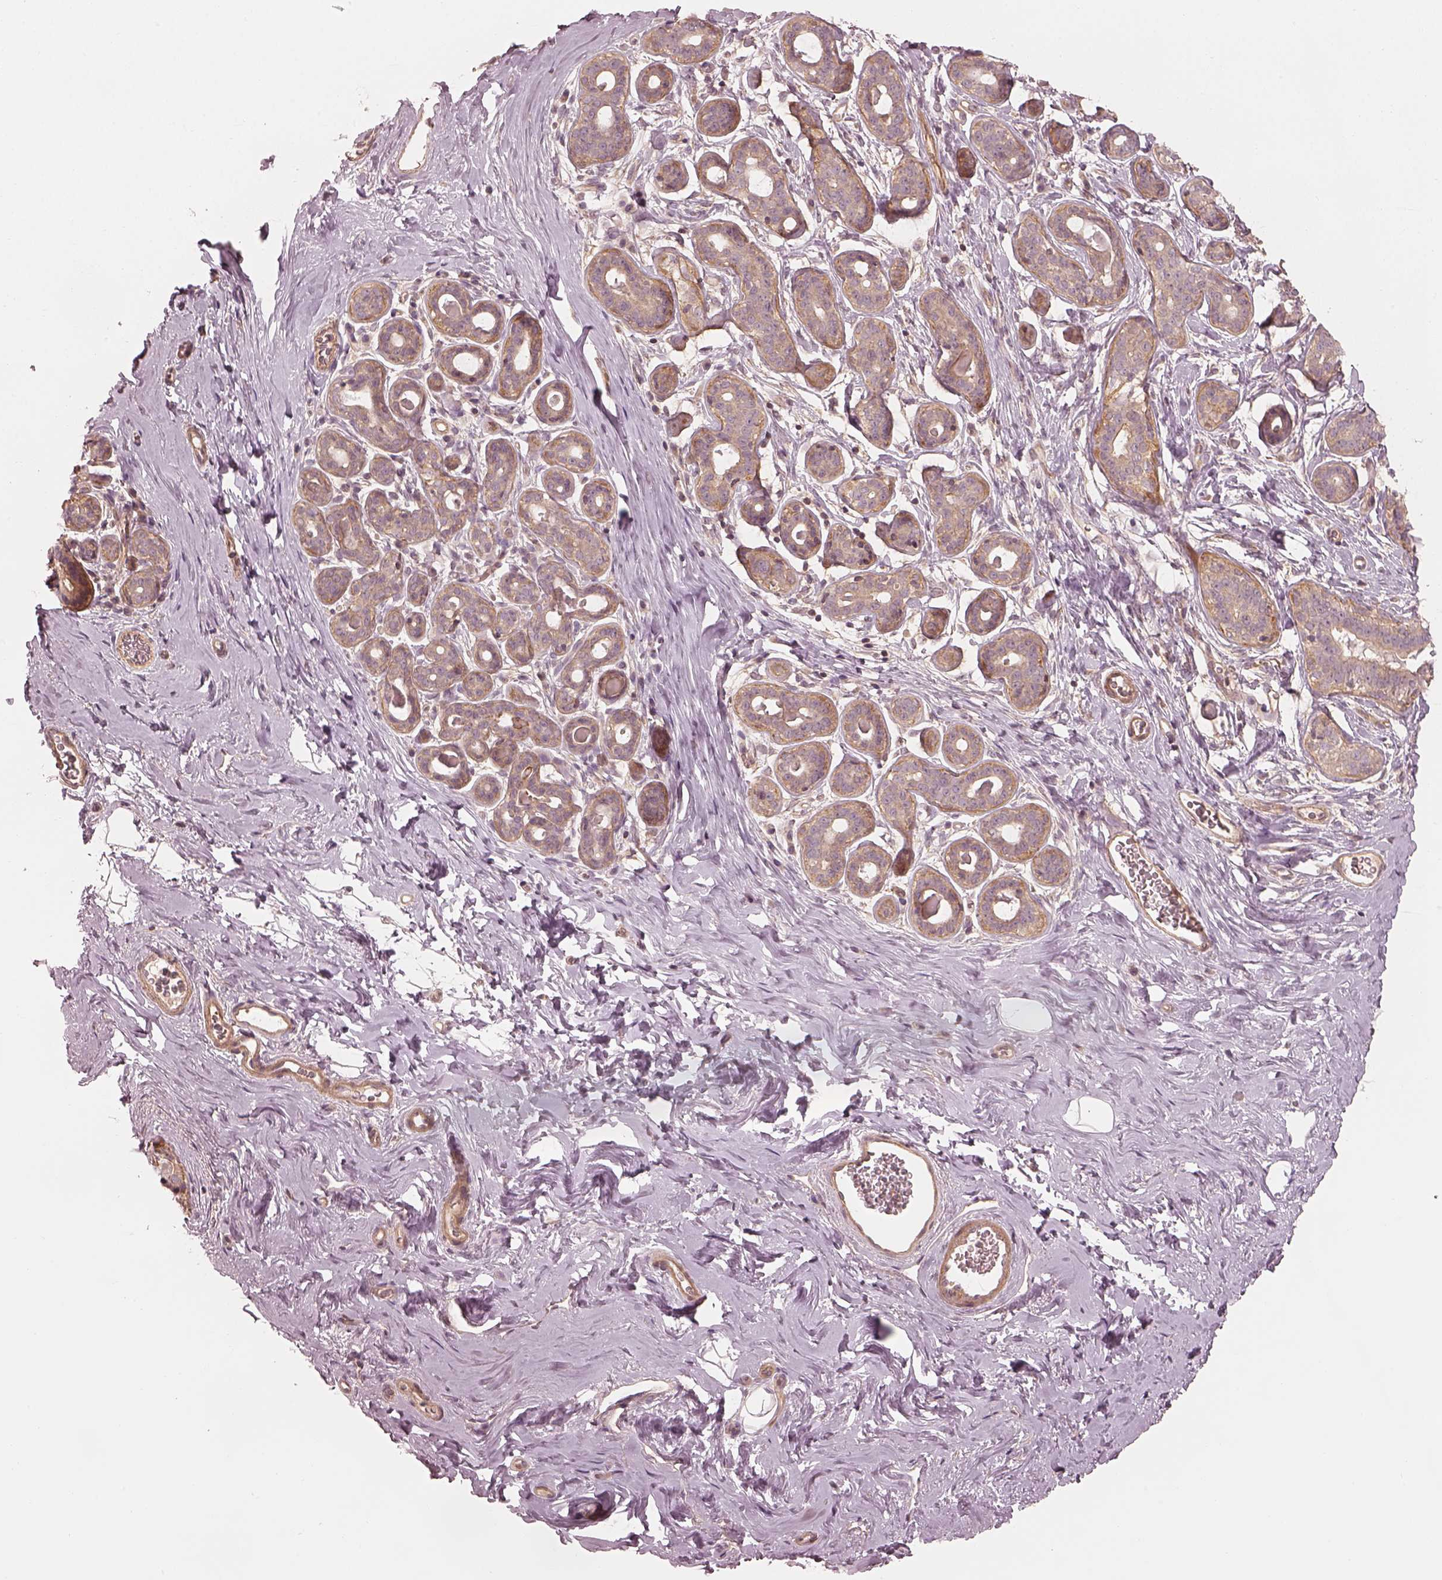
{"staining": {"intensity": "negative", "quantity": "none", "location": "none"}, "tissue": "breast", "cell_type": "Adipocytes", "image_type": "normal", "snomed": [{"axis": "morphology", "description": "Normal tissue, NOS"}, {"axis": "topography", "description": "Skin"}, {"axis": "topography", "description": "Breast"}], "caption": "Immunohistochemical staining of unremarkable breast reveals no significant staining in adipocytes.", "gene": "FAM107B", "patient": {"sex": "female", "age": 43}}